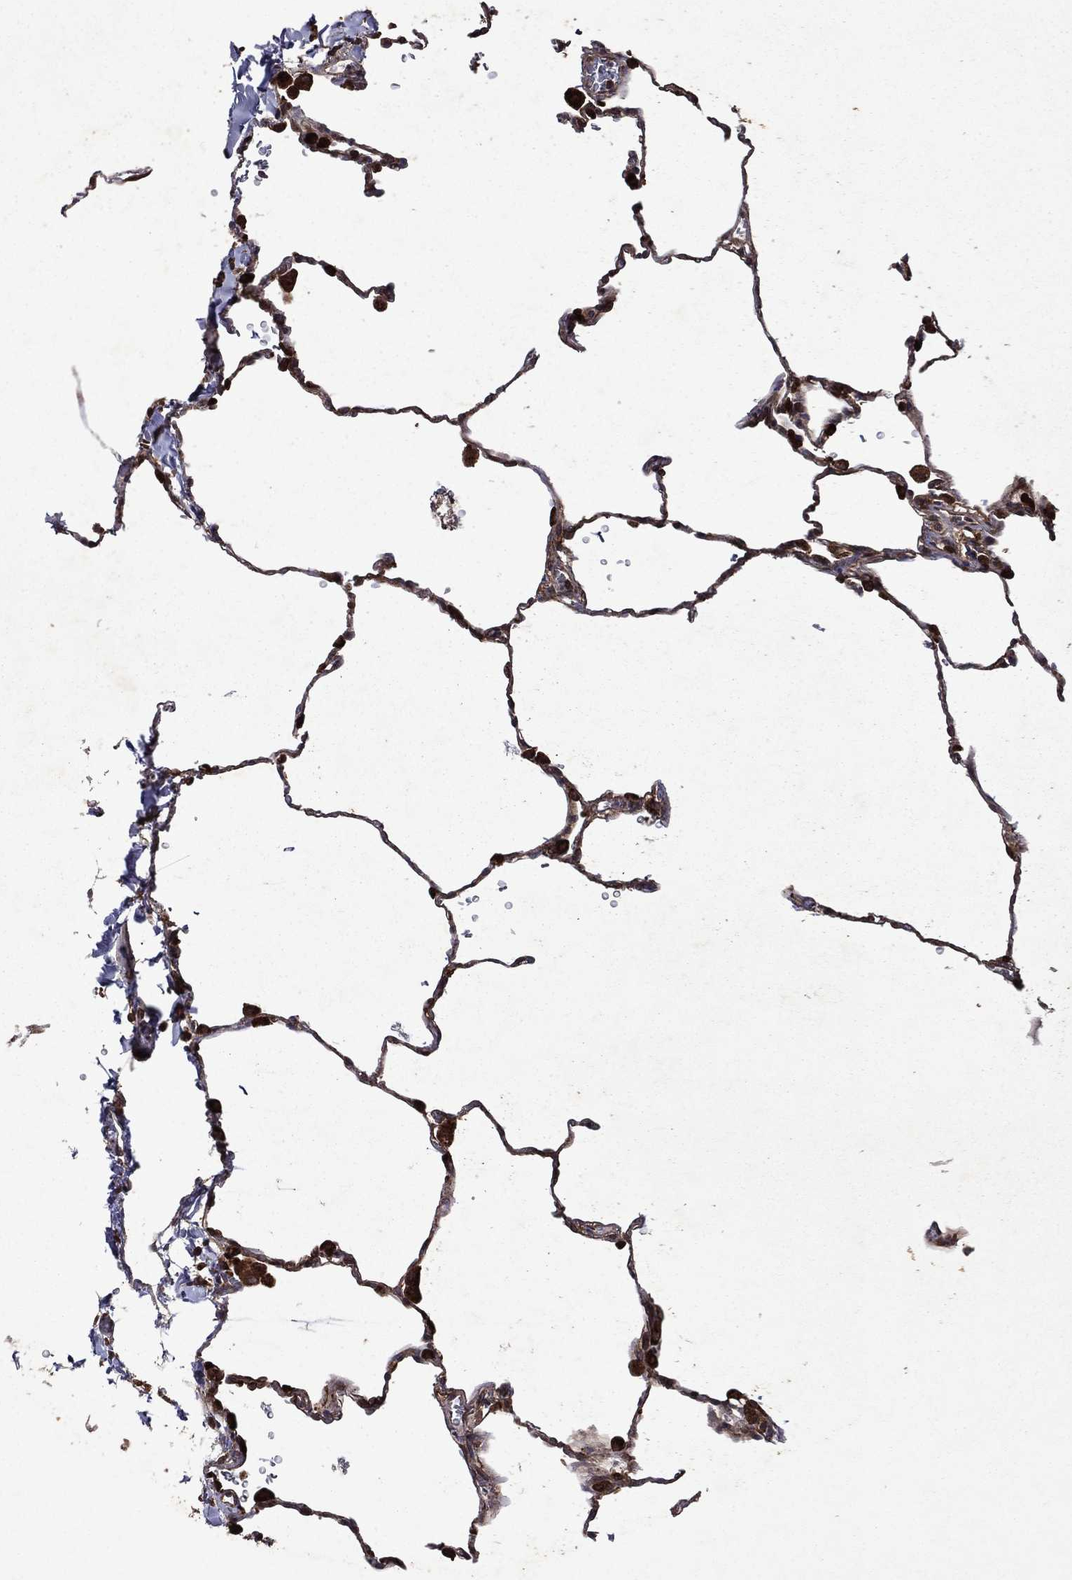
{"staining": {"intensity": "strong", "quantity": "25%-75%", "location": "cytoplasmic/membranous"}, "tissue": "lung", "cell_type": "Alveolar cells", "image_type": "normal", "snomed": [{"axis": "morphology", "description": "Normal tissue, NOS"}, {"axis": "morphology", "description": "Adenocarcinoma, metastatic, NOS"}, {"axis": "topography", "description": "Lung"}], "caption": "A histopathology image showing strong cytoplasmic/membranous positivity in about 25%-75% of alveolar cells in normal lung, as visualized by brown immunohistochemical staining.", "gene": "EIF2B4", "patient": {"sex": "male", "age": 45}}